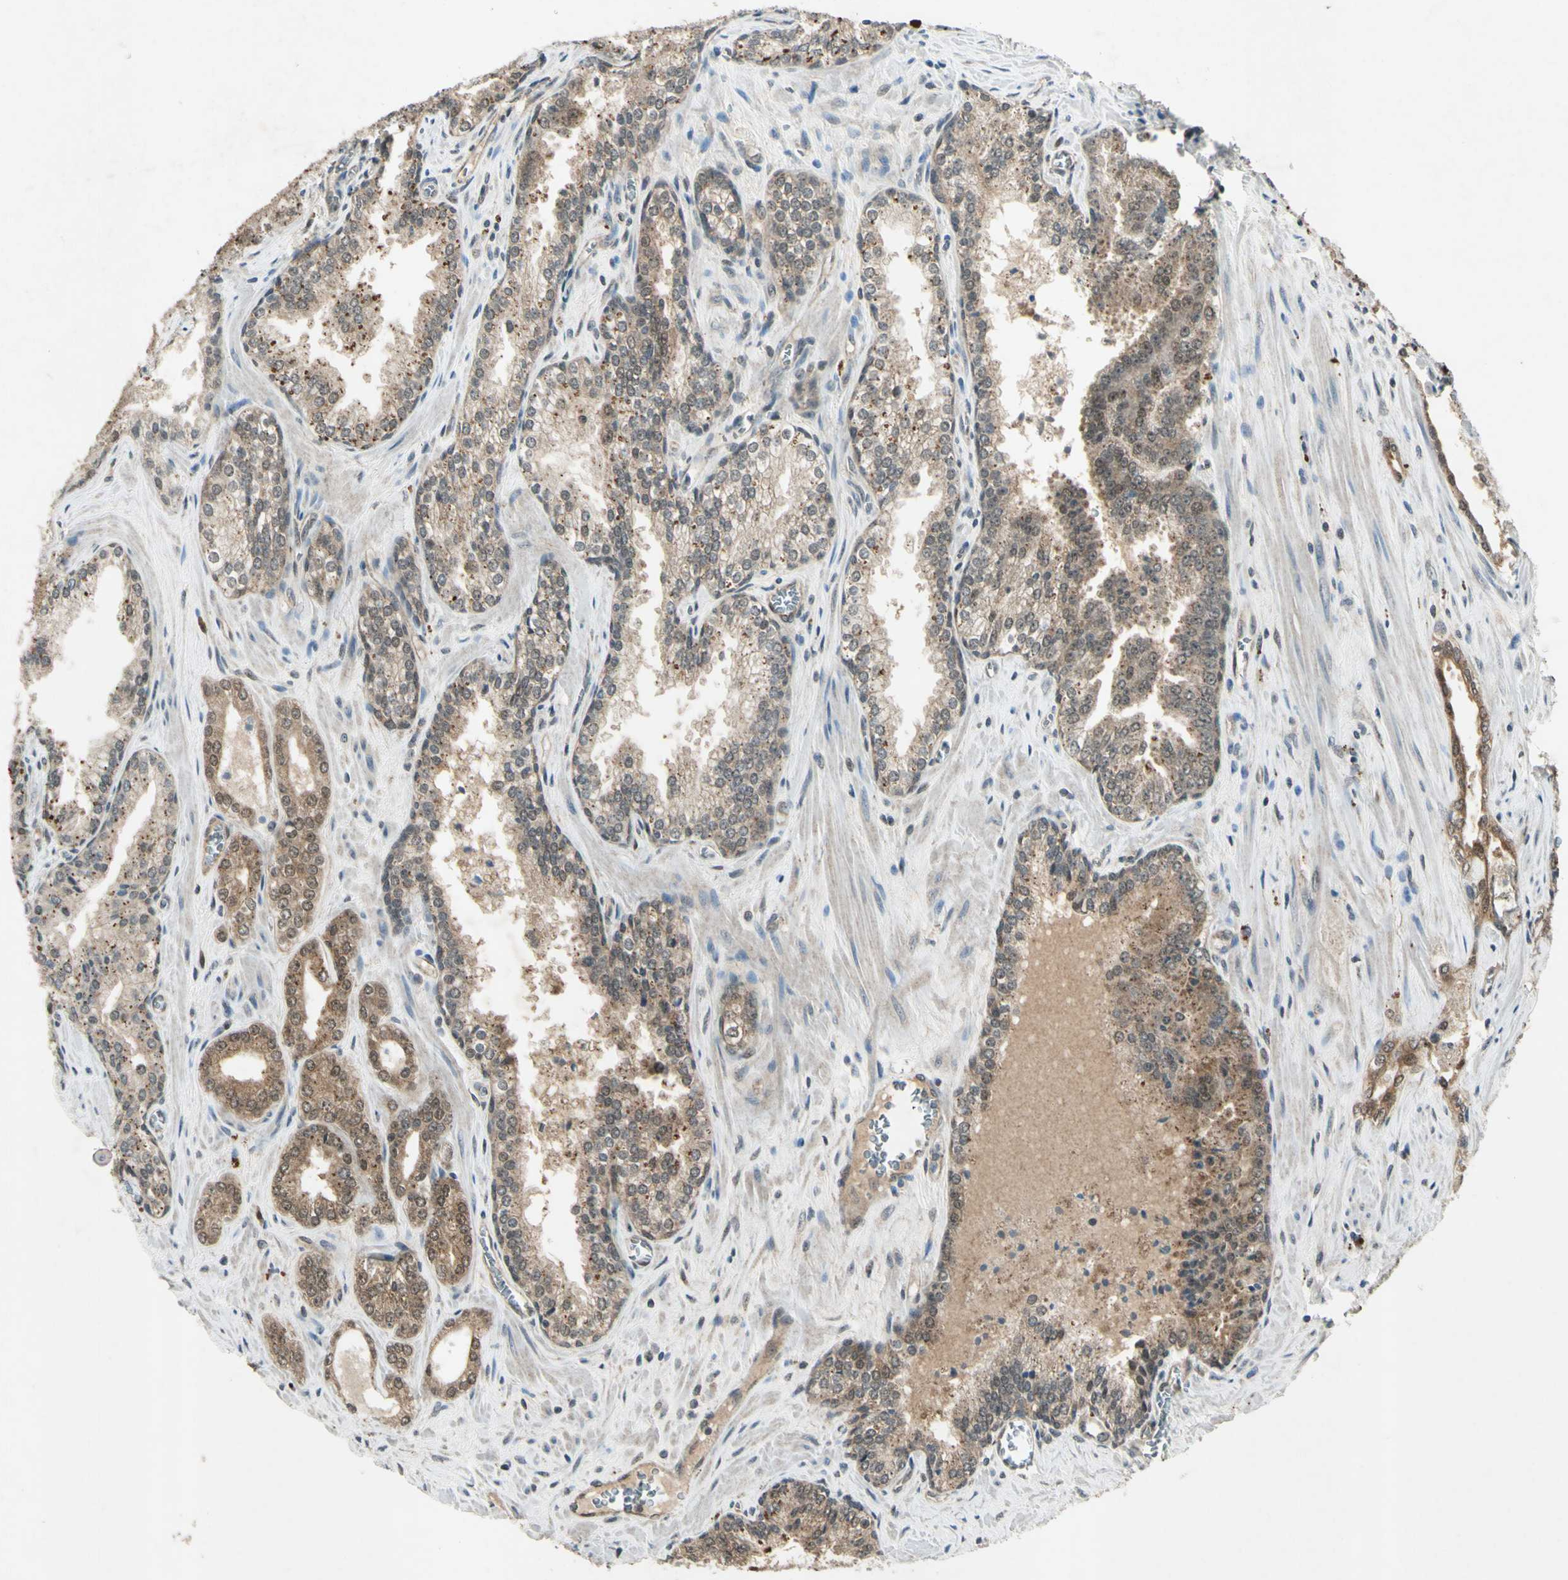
{"staining": {"intensity": "moderate", "quantity": ">75%", "location": "cytoplasmic/membranous"}, "tissue": "prostate cancer", "cell_type": "Tumor cells", "image_type": "cancer", "snomed": [{"axis": "morphology", "description": "Adenocarcinoma, Low grade"}, {"axis": "topography", "description": "Prostate"}], "caption": "Brown immunohistochemical staining in human prostate low-grade adenocarcinoma displays moderate cytoplasmic/membranous staining in approximately >75% of tumor cells.", "gene": "PSMD5", "patient": {"sex": "male", "age": 60}}